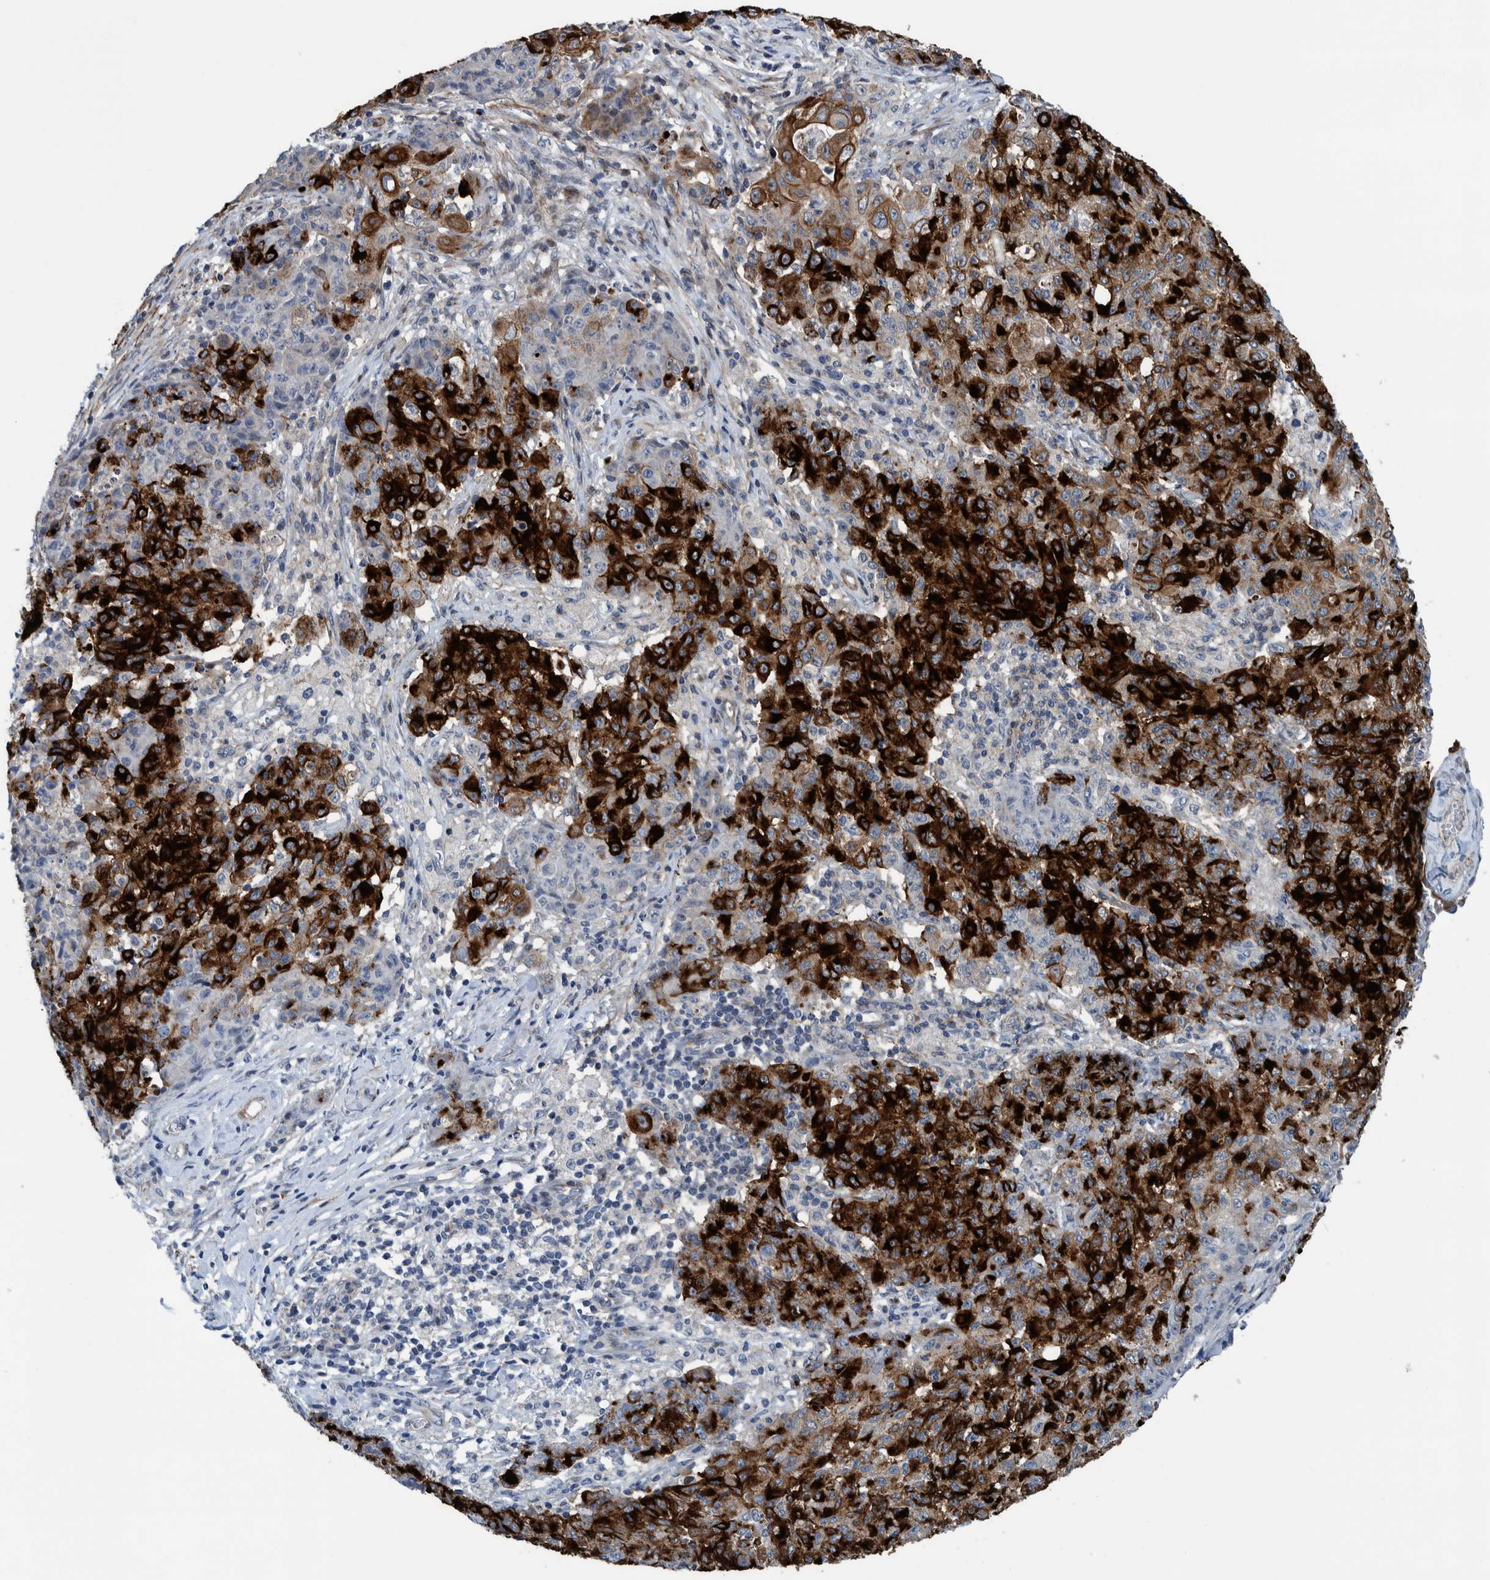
{"staining": {"intensity": "strong", "quantity": "25%-75%", "location": "cytoplasmic/membranous"}, "tissue": "ovarian cancer", "cell_type": "Tumor cells", "image_type": "cancer", "snomed": [{"axis": "morphology", "description": "Carcinoma, endometroid"}, {"axis": "topography", "description": "Ovary"}], "caption": "About 25%-75% of tumor cells in ovarian cancer show strong cytoplasmic/membranous protein staining as visualized by brown immunohistochemical staining.", "gene": "MKS1", "patient": {"sex": "female", "age": 42}}